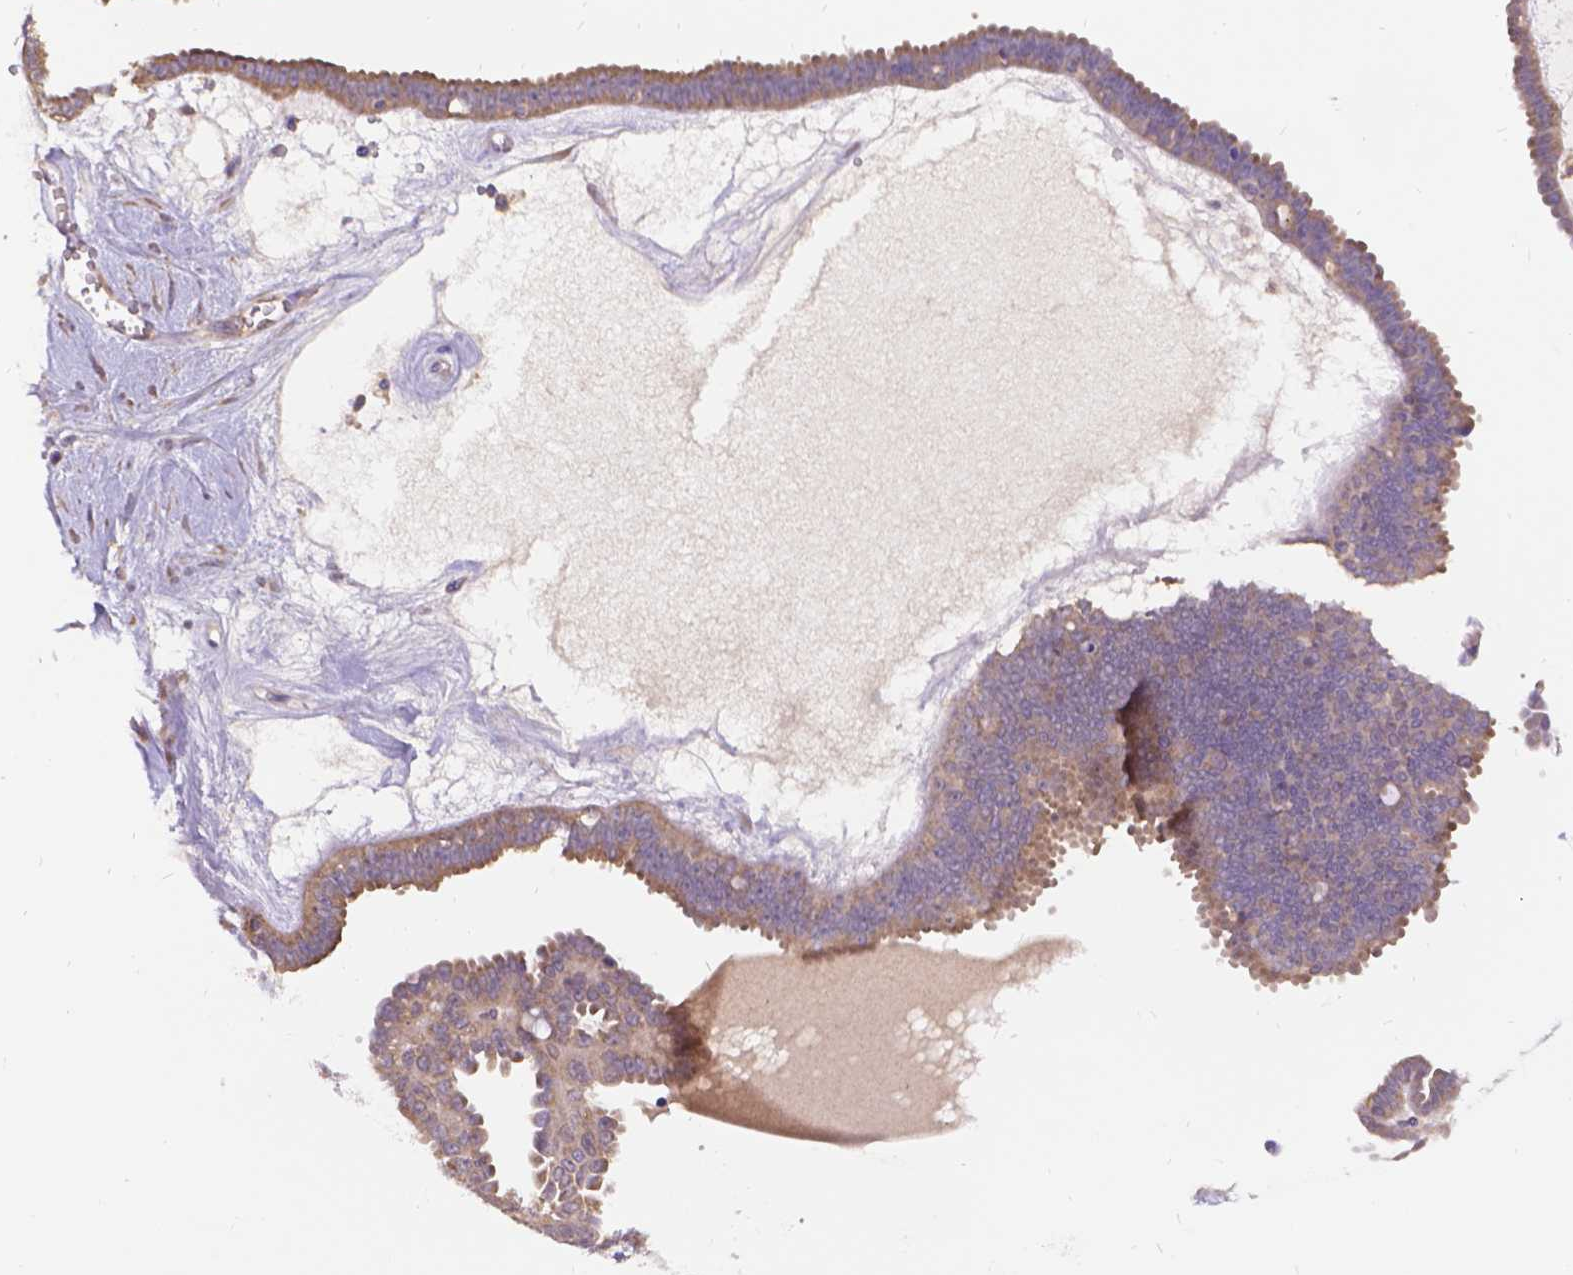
{"staining": {"intensity": "moderate", "quantity": "25%-75%", "location": "cytoplasmic/membranous"}, "tissue": "ovarian cancer", "cell_type": "Tumor cells", "image_type": "cancer", "snomed": [{"axis": "morphology", "description": "Cystadenocarcinoma, serous, NOS"}, {"axis": "topography", "description": "Ovary"}], "caption": "High-power microscopy captured an immunohistochemistry (IHC) histopathology image of ovarian cancer (serous cystadenocarcinoma), revealing moderate cytoplasmic/membranous staining in about 25%-75% of tumor cells. (DAB = brown stain, brightfield microscopy at high magnification).", "gene": "DENND6A", "patient": {"sex": "female", "age": 71}}